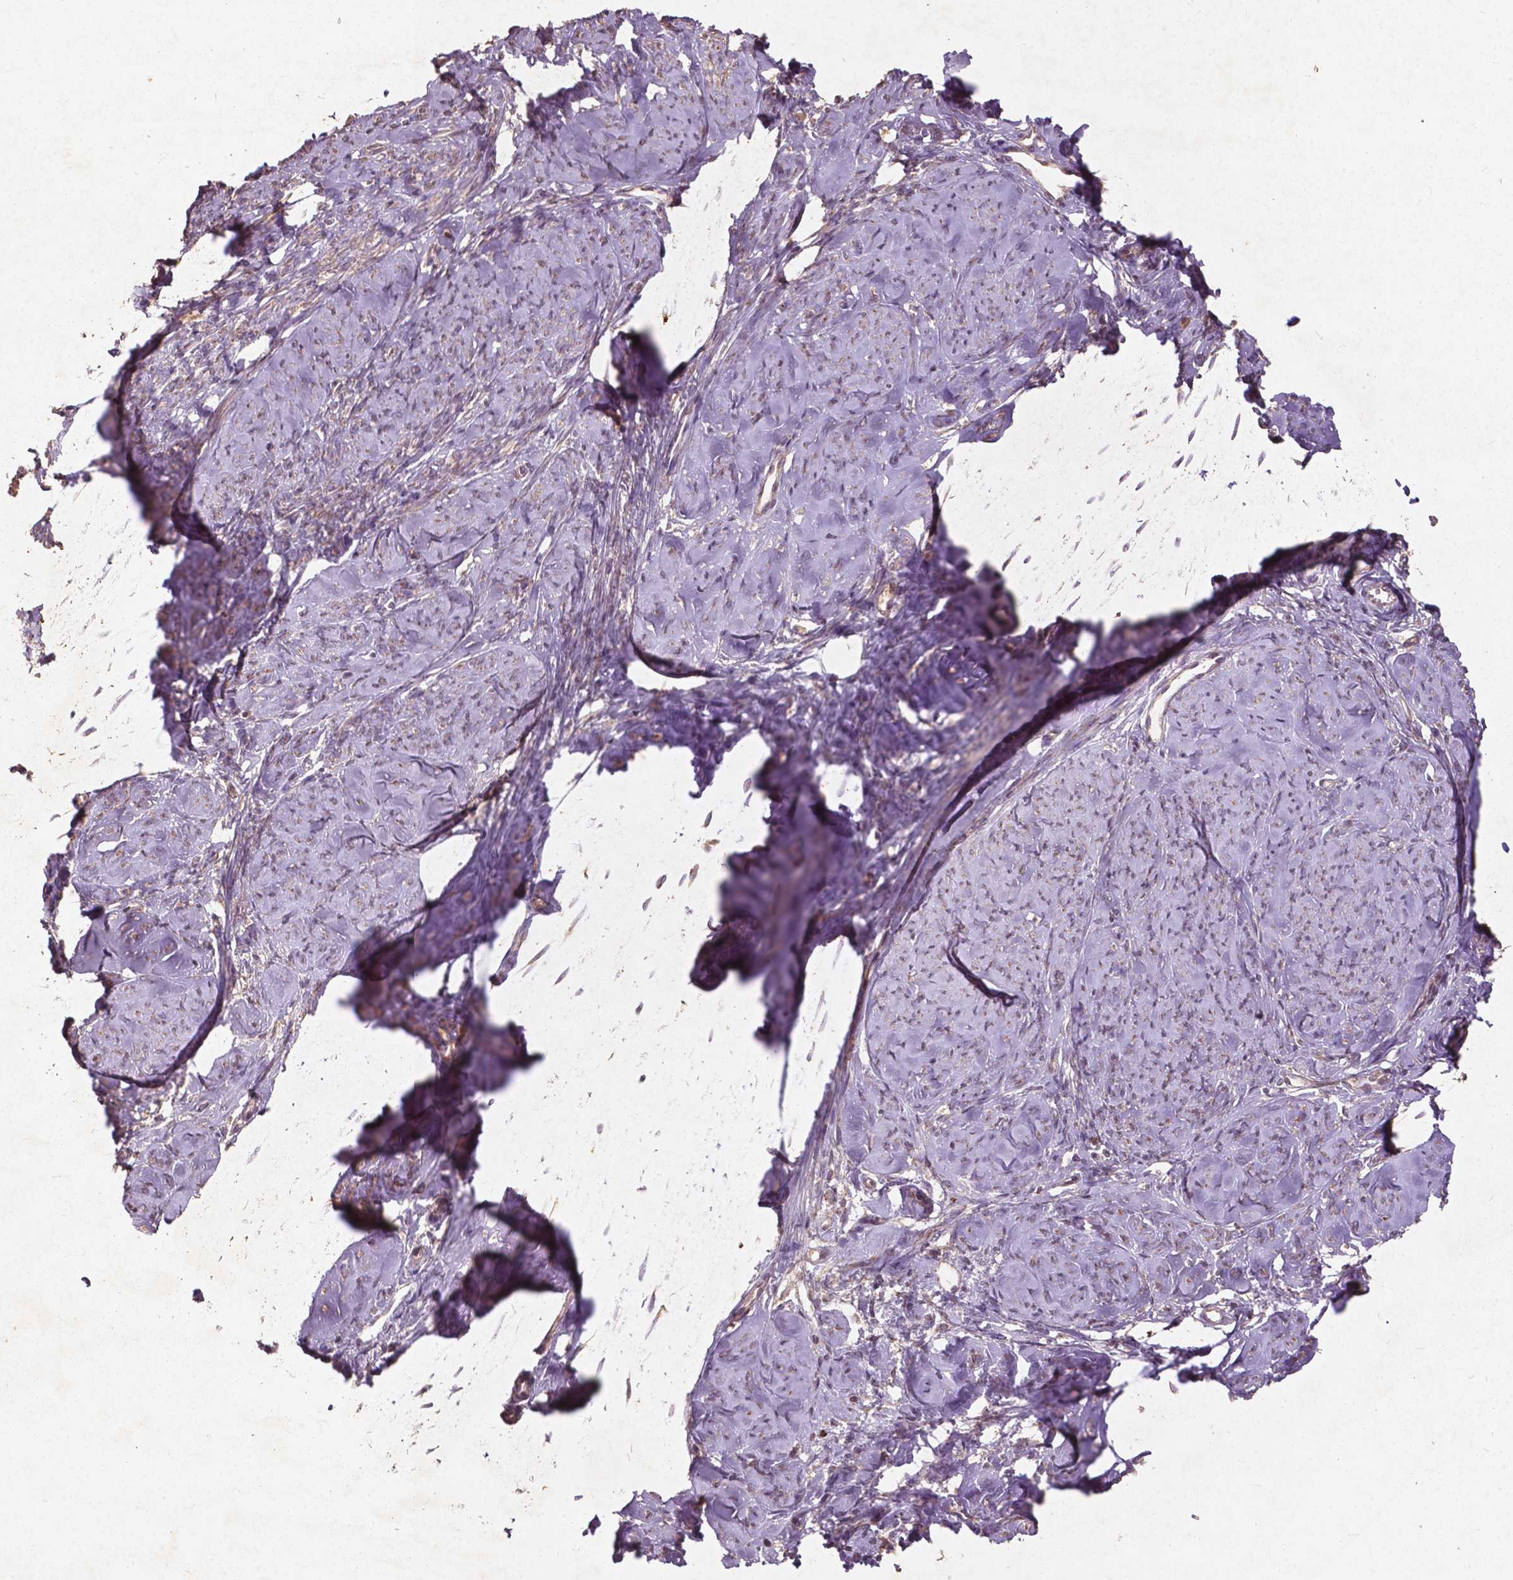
{"staining": {"intensity": "negative", "quantity": "none", "location": "none"}, "tissue": "smooth muscle", "cell_type": "Smooth muscle cells", "image_type": "normal", "snomed": [{"axis": "morphology", "description": "Normal tissue, NOS"}, {"axis": "topography", "description": "Smooth muscle"}], "caption": "The photomicrograph shows no significant staining in smooth muscle cells of smooth muscle. Brightfield microscopy of immunohistochemistry (IHC) stained with DAB (3,3'-diaminobenzidine) (brown) and hematoxylin (blue), captured at high magnification.", "gene": "ST6GALNAC5", "patient": {"sex": "female", "age": 48}}